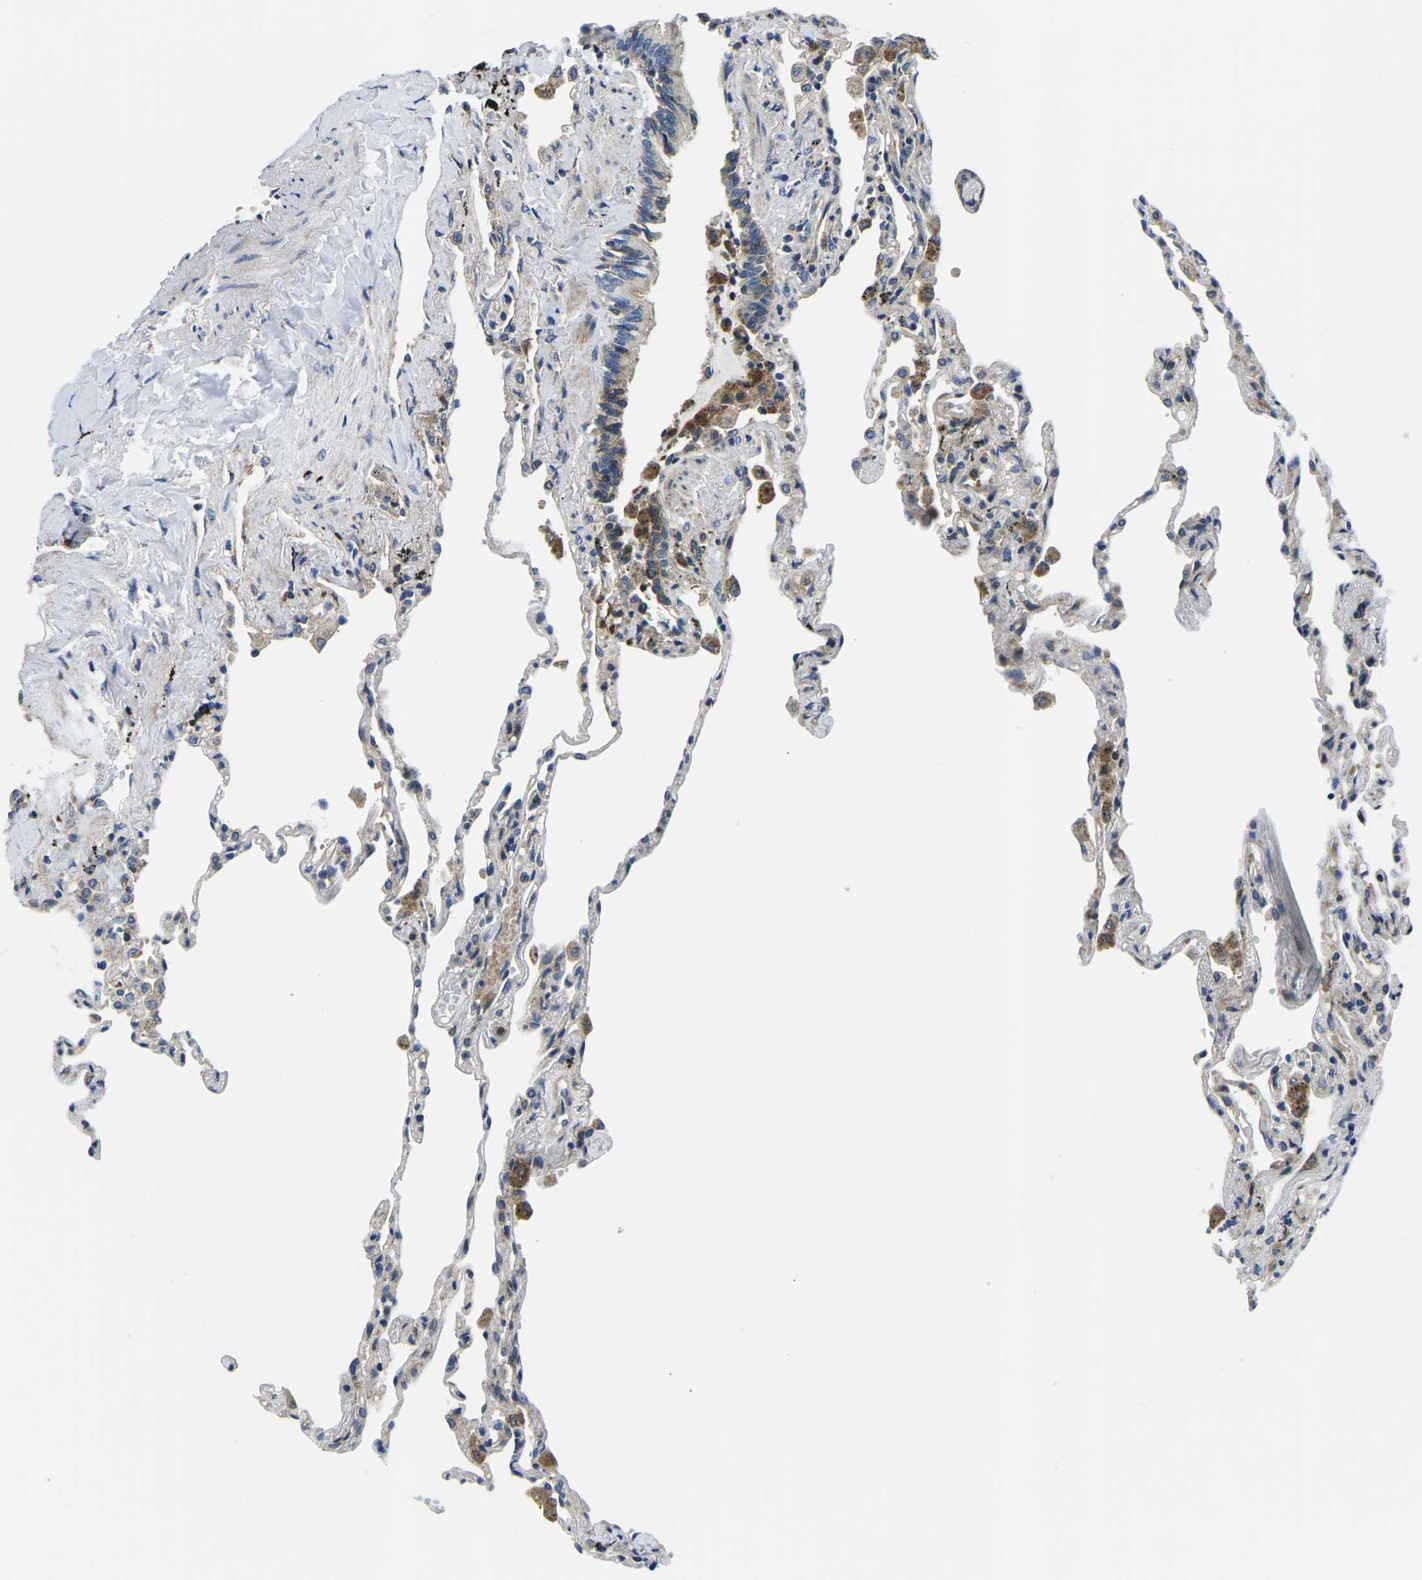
{"staining": {"intensity": "negative", "quantity": "none", "location": "none"}, "tissue": "lung", "cell_type": "Alveolar cells", "image_type": "normal", "snomed": [{"axis": "morphology", "description": "Normal tissue, NOS"}, {"axis": "topography", "description": "Lung"}], "caption": "The IHC histopathology image has no significant expression in alveolar cells of lung.", "gene": "EIF4E", "patient": {"sex": "male", "age": 59}}